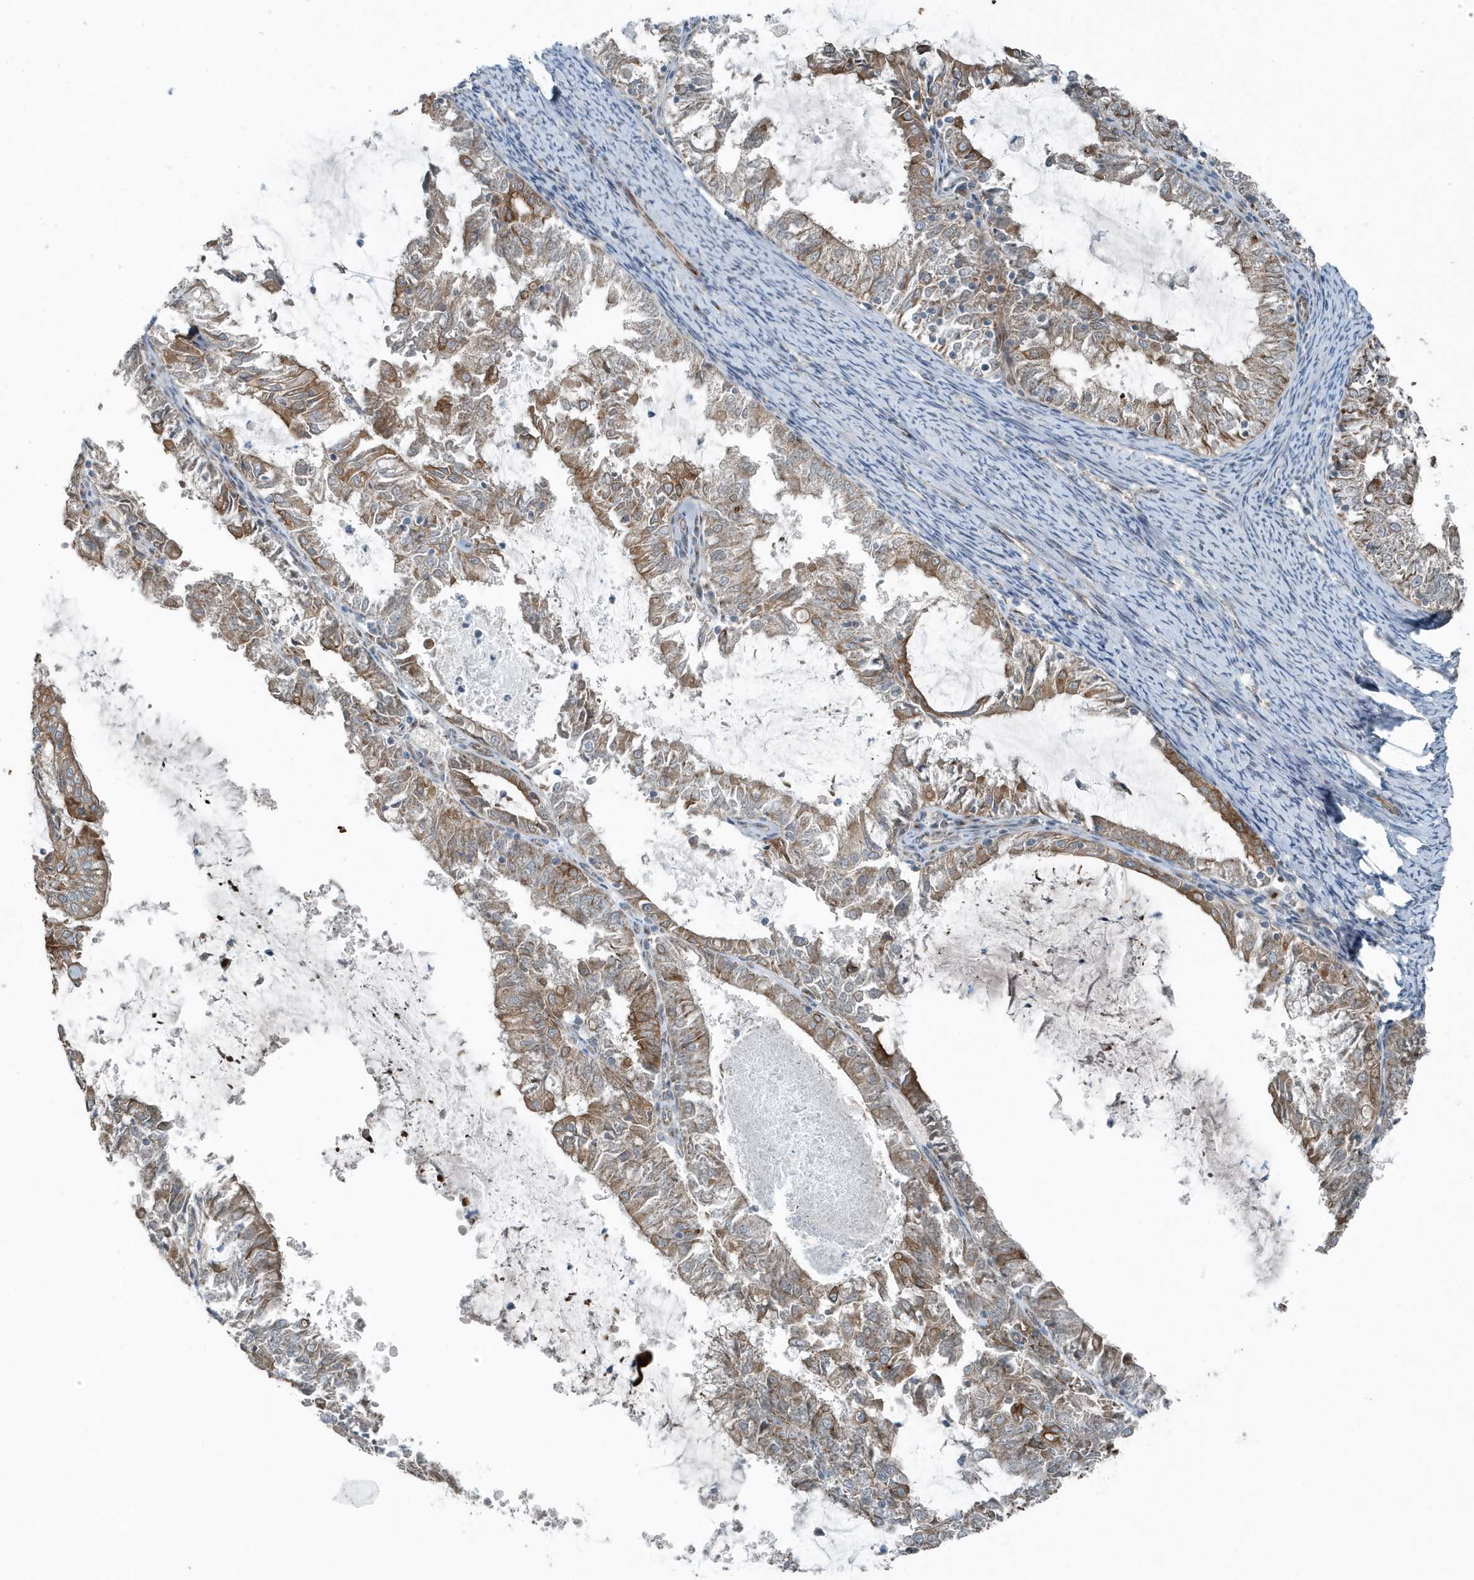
{"staining": {"intensity": "moderate", "quantity": ">75%", "location": "cytoplasmic/membranous"}, "tissue": "endometrial cancer", "cell_type": "Tumor cells", "image_type": "cancer", "snomed": [{"axis": "morphology", "description": "Adenocarcinoma, NOS"}, {"axis": "topography", "description": "Endometrium"}], "caption": "The histopathology image demonstrates a brown stain indicating the presence of a protein in the cytoplasmic/membranous of tumor cells in endometrial cancer (adenocarcinoma). (DAB IHC with brightfield microscopy, high magnification).", "gene": "GCC2", "patient": {"sex": "female", "age": 57}}